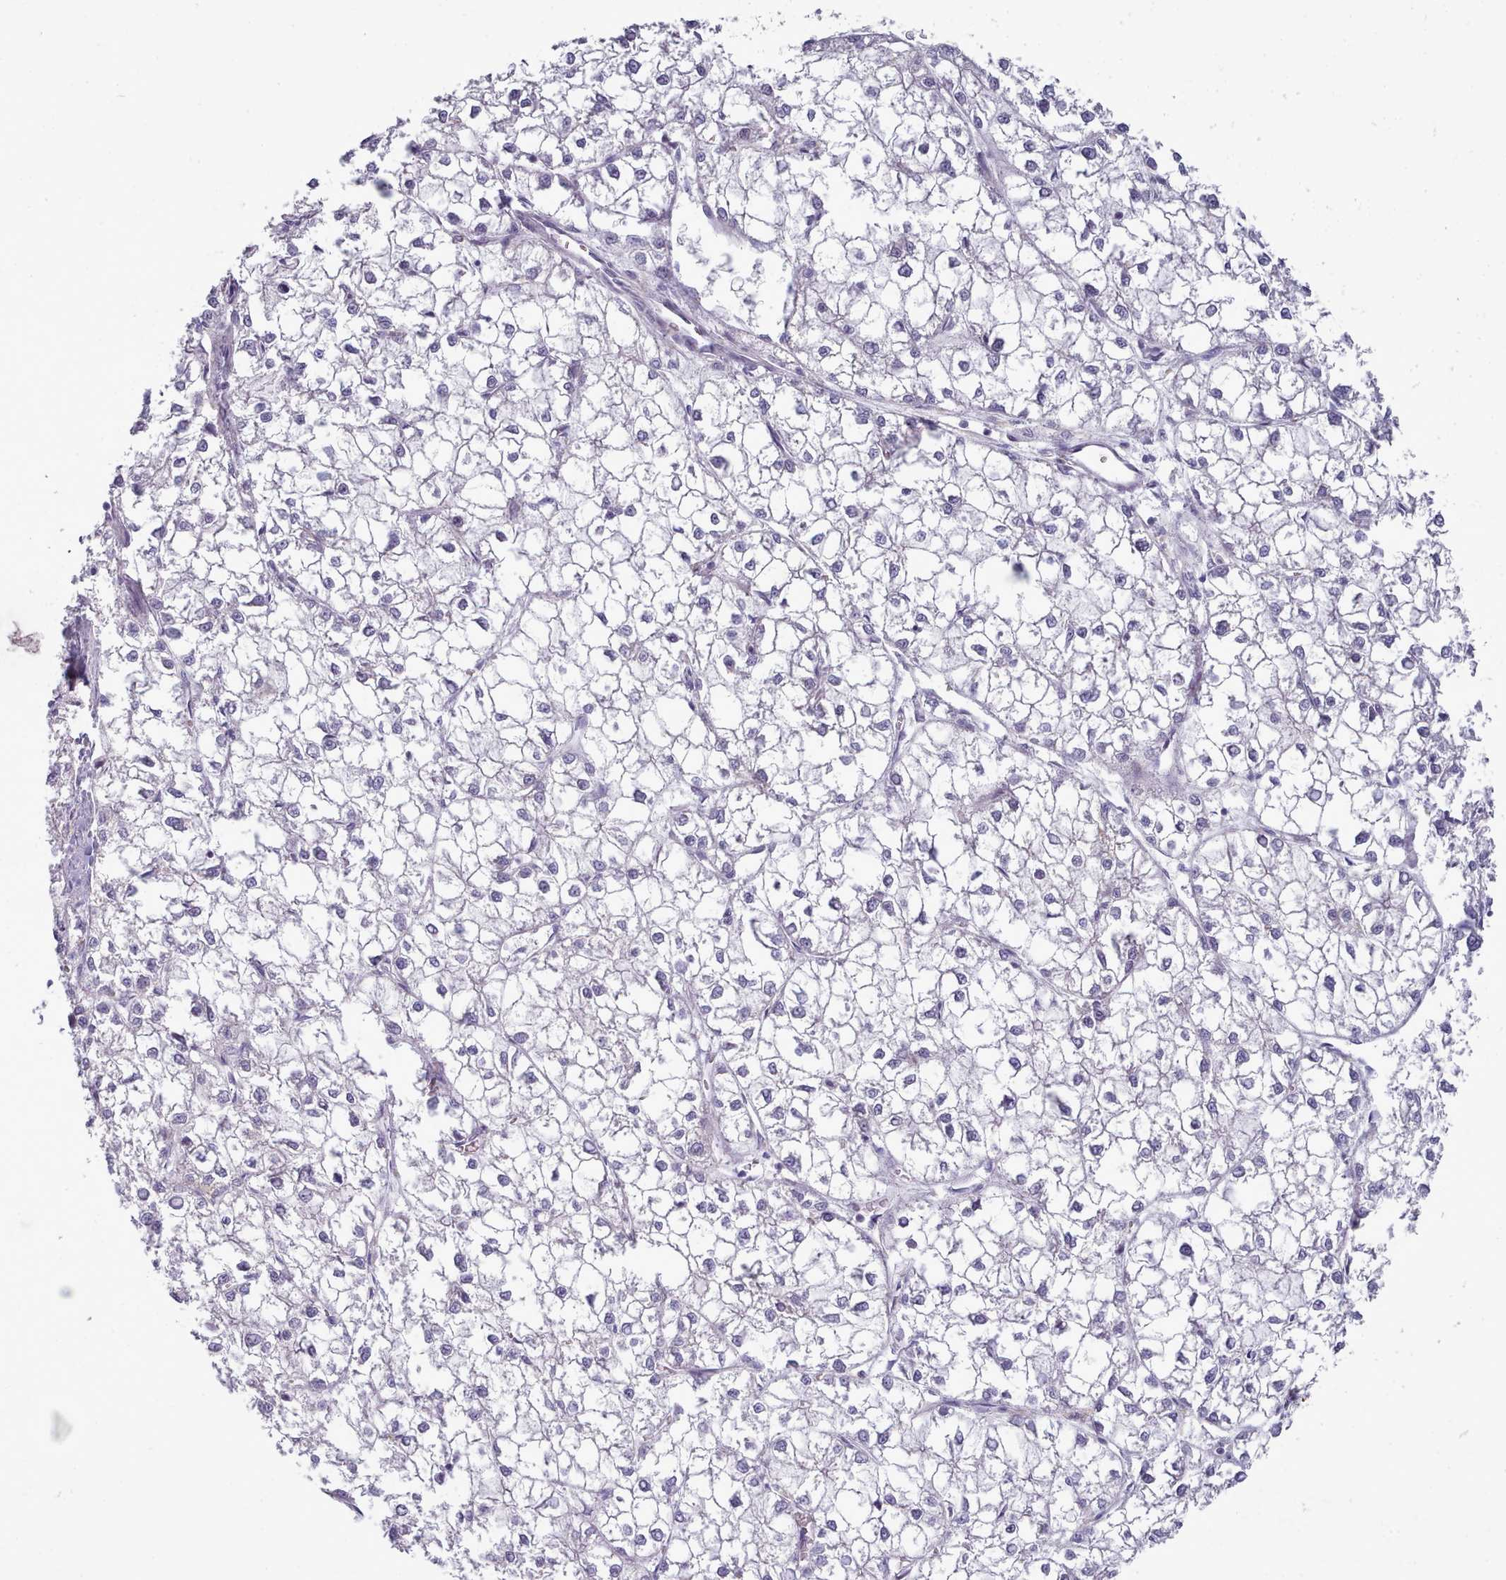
{"staining": {"intensity": "negative", "quantity": "none", "location": "none"}, "tissue": "liver cancer", "cell_type": "Tumor cells", "image_type": "cancer", "snomed": [{"axis": "morphology", "description": "Carcinoma, Hepatocellular, NOS"}, {"axis": "topography", "description": "Liver"}], "caption": "A histopathology image of liver cancer (hepatocellular carcinoma) stained for a protein displays no brown staining in tumor cells.", "gene": "MYRFL", "patient": {"sex": "female", "age": 43}}